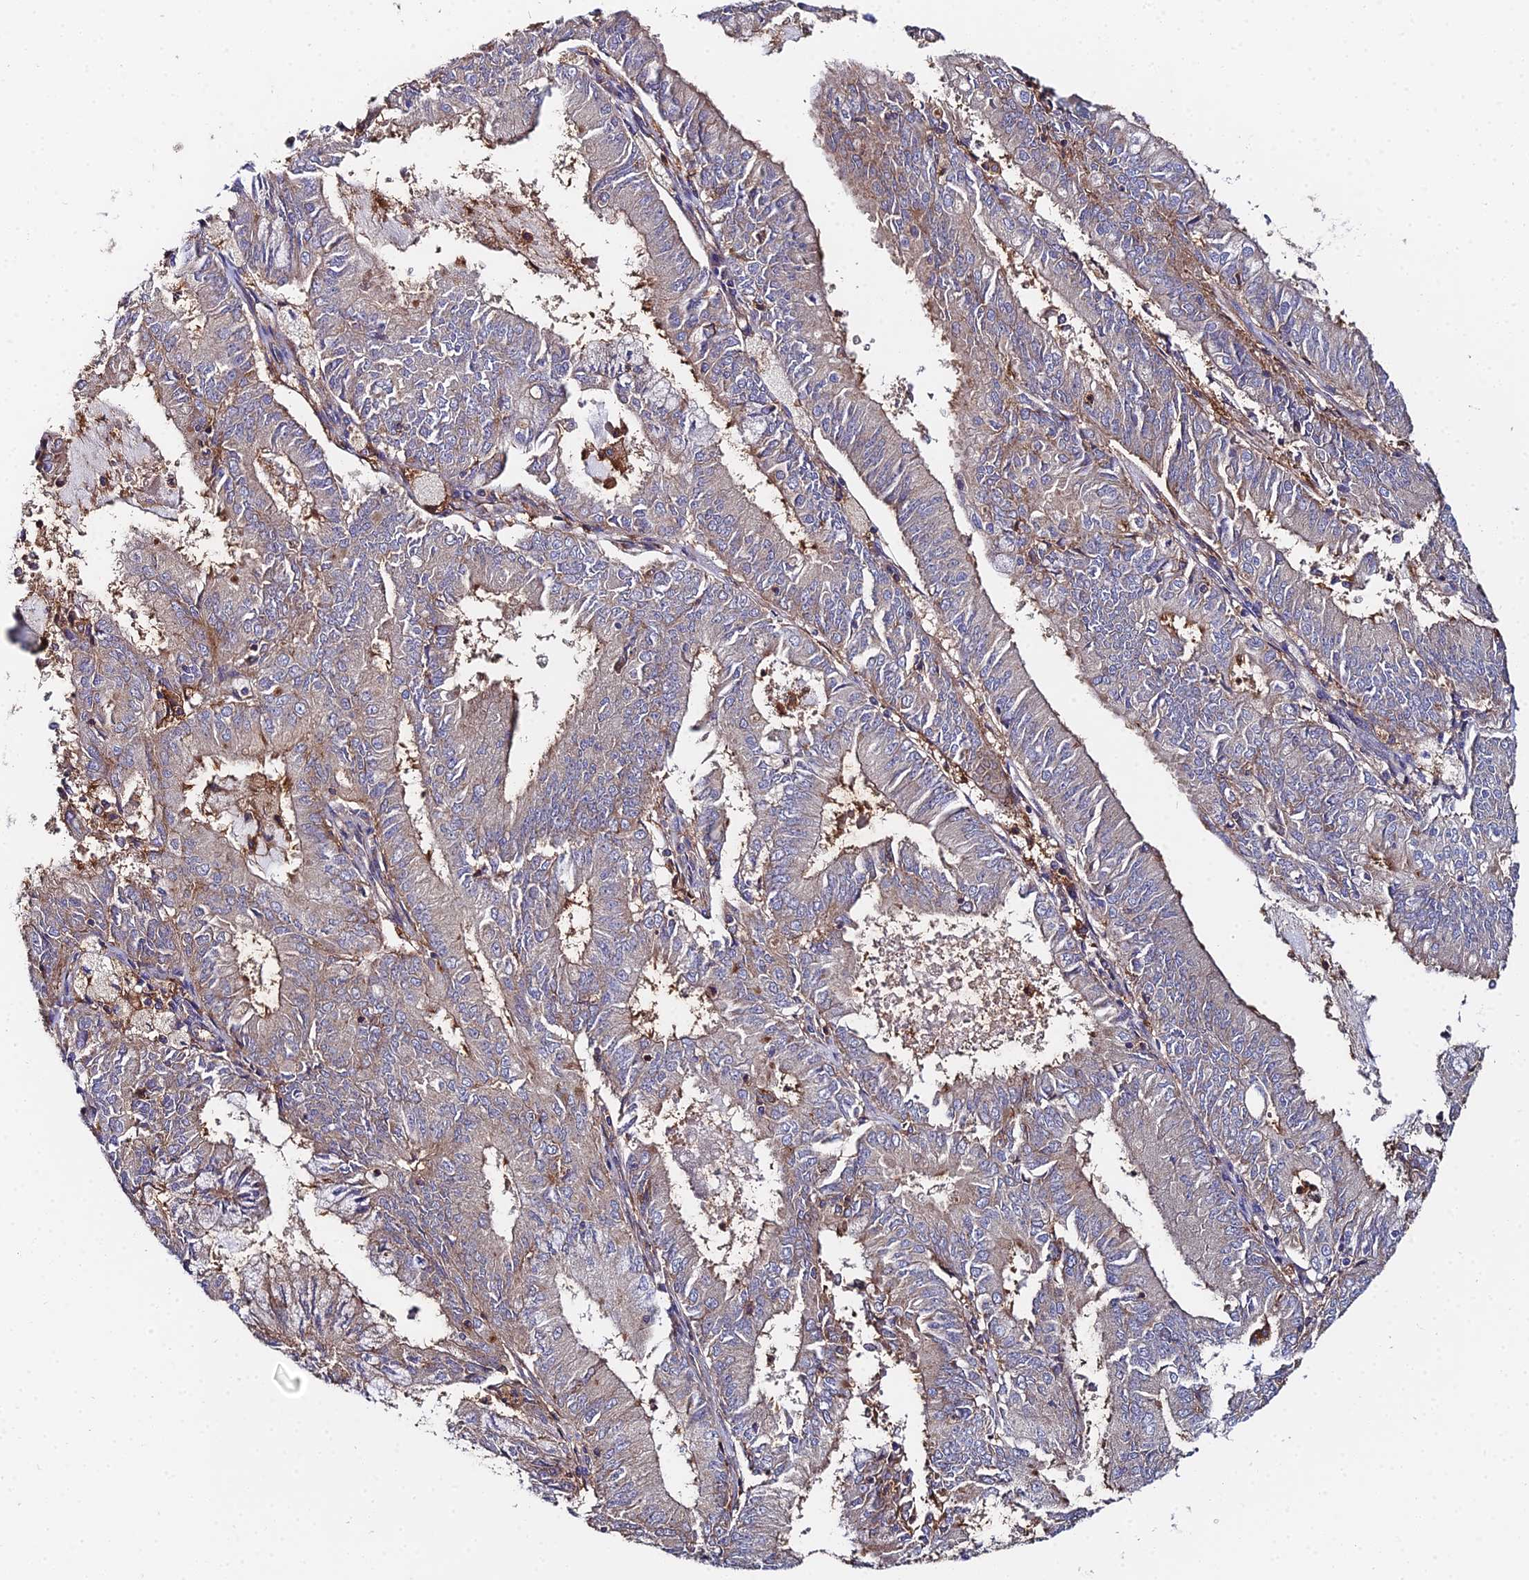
{"staining": {"intensity": "weak", "quantity": "25%-75%", "location": "cytoplasmic/membranous"}, "tissue": "endometrial cancer", "cell_type": "Tumor cells", "image_type": "cancer", "snomed": [{"axis": "morphology", "description": "Adenocarcinoma, NOS"}, {"axis": "topography", "description": "Endometrium"}], "caption": "Weak cytoplasmic/membranous protein positivity is identified in approximately 25%-75% of tumor cells in adenocarcinoma (endometrial). (DAB (3,3'-diaminobenzidine) = brown stain, brightfield microscopy at high magnification).", "gene": "GNG5B", "patient": {"sex": "female", "age": 57}}